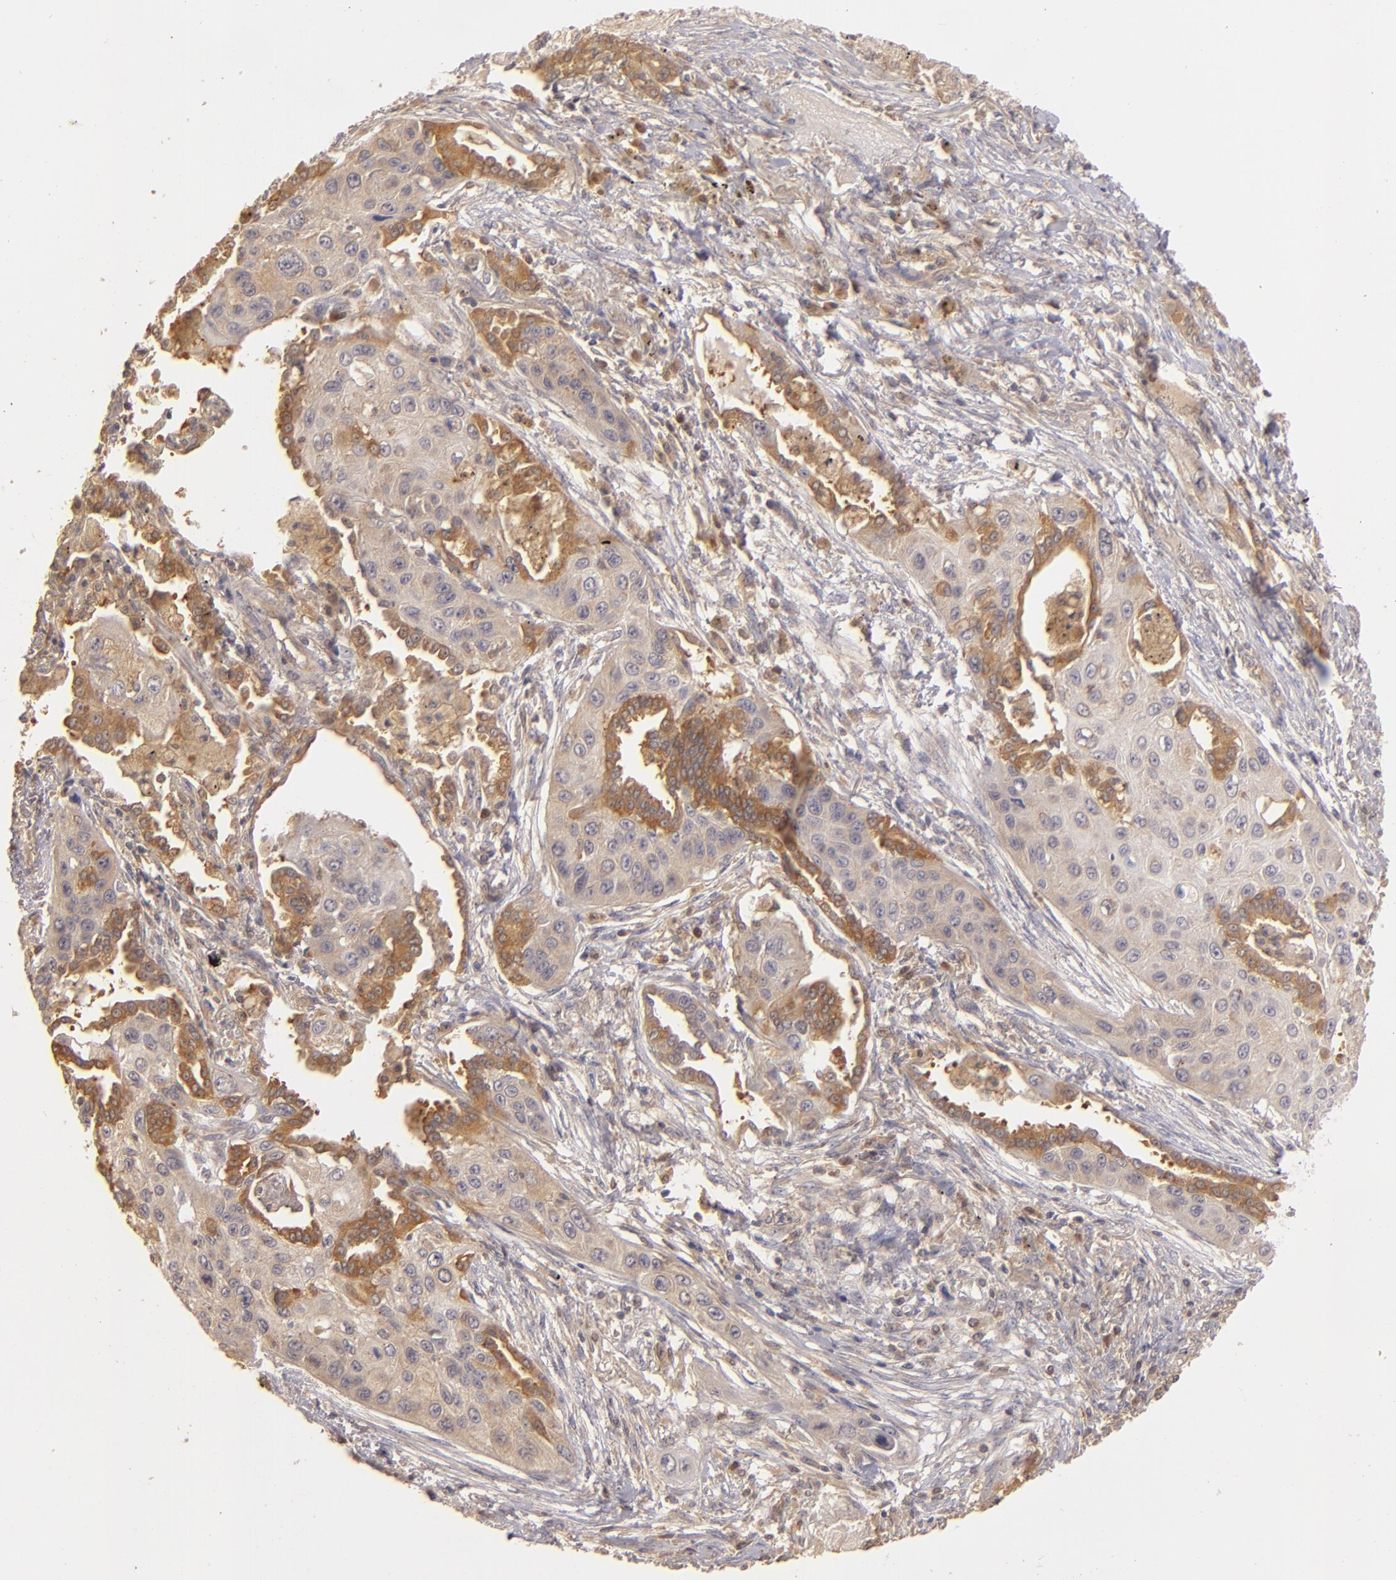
{"staining": {"intensity": "strong", "quantity": ">75%", "location": "cytoplasmic/membranous"}, "tissue": "lung cancer", "cell_type": "Tumor cells", "image_type": "cancer", "snomed": [{"axis": "morphology", "description": "Squamous cell carcinoma, NOS"}, {"axis": "topography", "description": "Lung"}], "caption": "Strong cytoplasmic/membranous expression for a protein is identified in about >75% of tumor cells of lung squamous cell carcinoma using immunohistochemistry.", "gene": "PRKCD", "patient": {"sex": "male", "age": 71}}